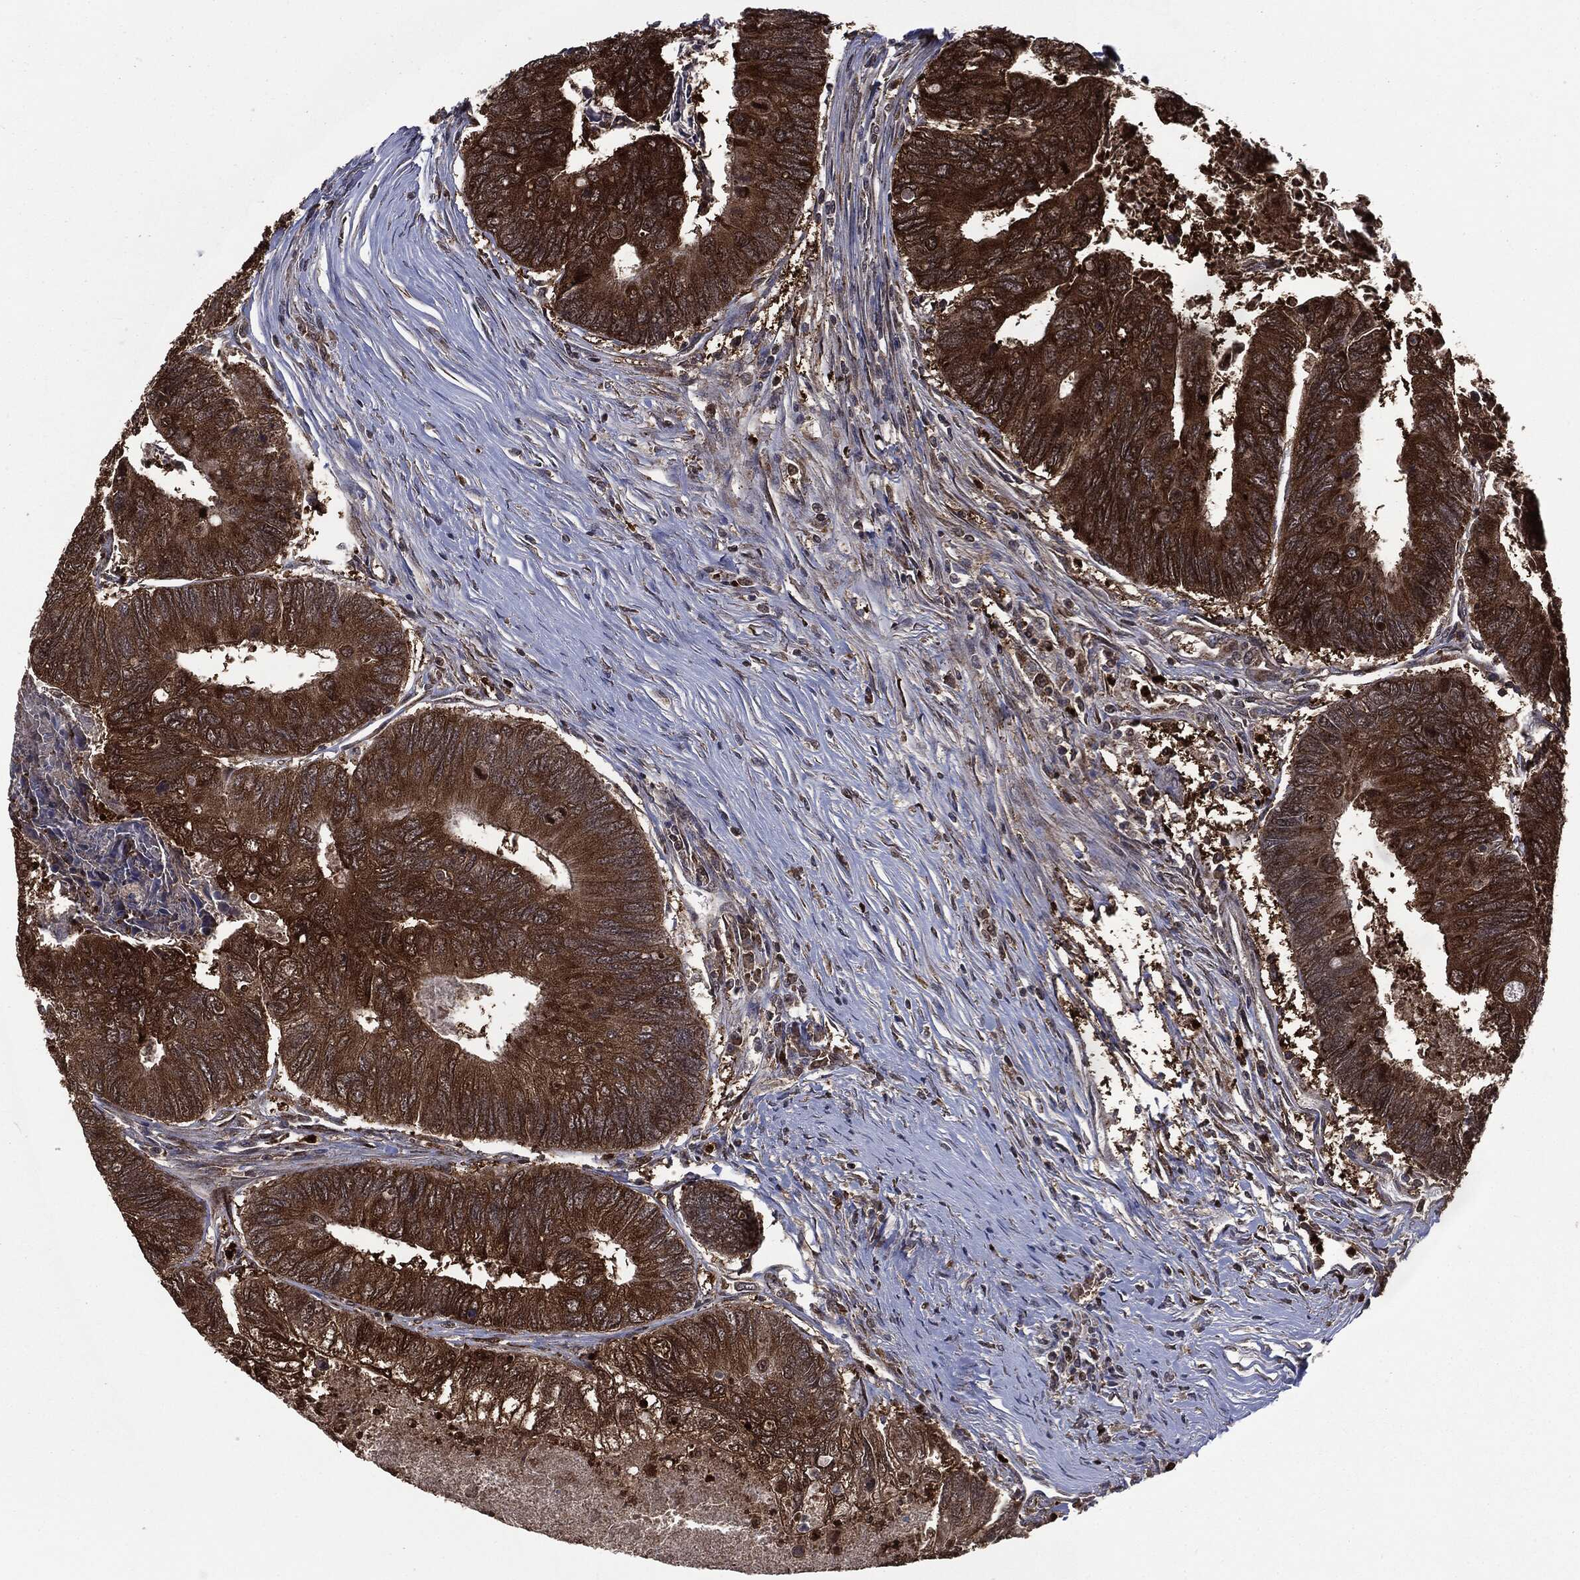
{"staining": {"intensity": "strong", "quantity": ">75%", "location": "cytoplasmic/membranous"}, "tissue": "colorectal cancer", "cell_type": "Tumor cells", "image_type": "cancer", "snomed": [{"axis": "morphology", "description": "Adenocarcinoma, NOS"}, {"axis": "topography", "description": "Colon"}], "caption": "Immunohistochemistry (IHC) of human colorectal adenocarcinoma demonstrates high levels of strong cytoplasmic/membranous staining in about >75% of tumor cells.", "gene": "GPI", "patient": {"sex": "female", "age": 67}}